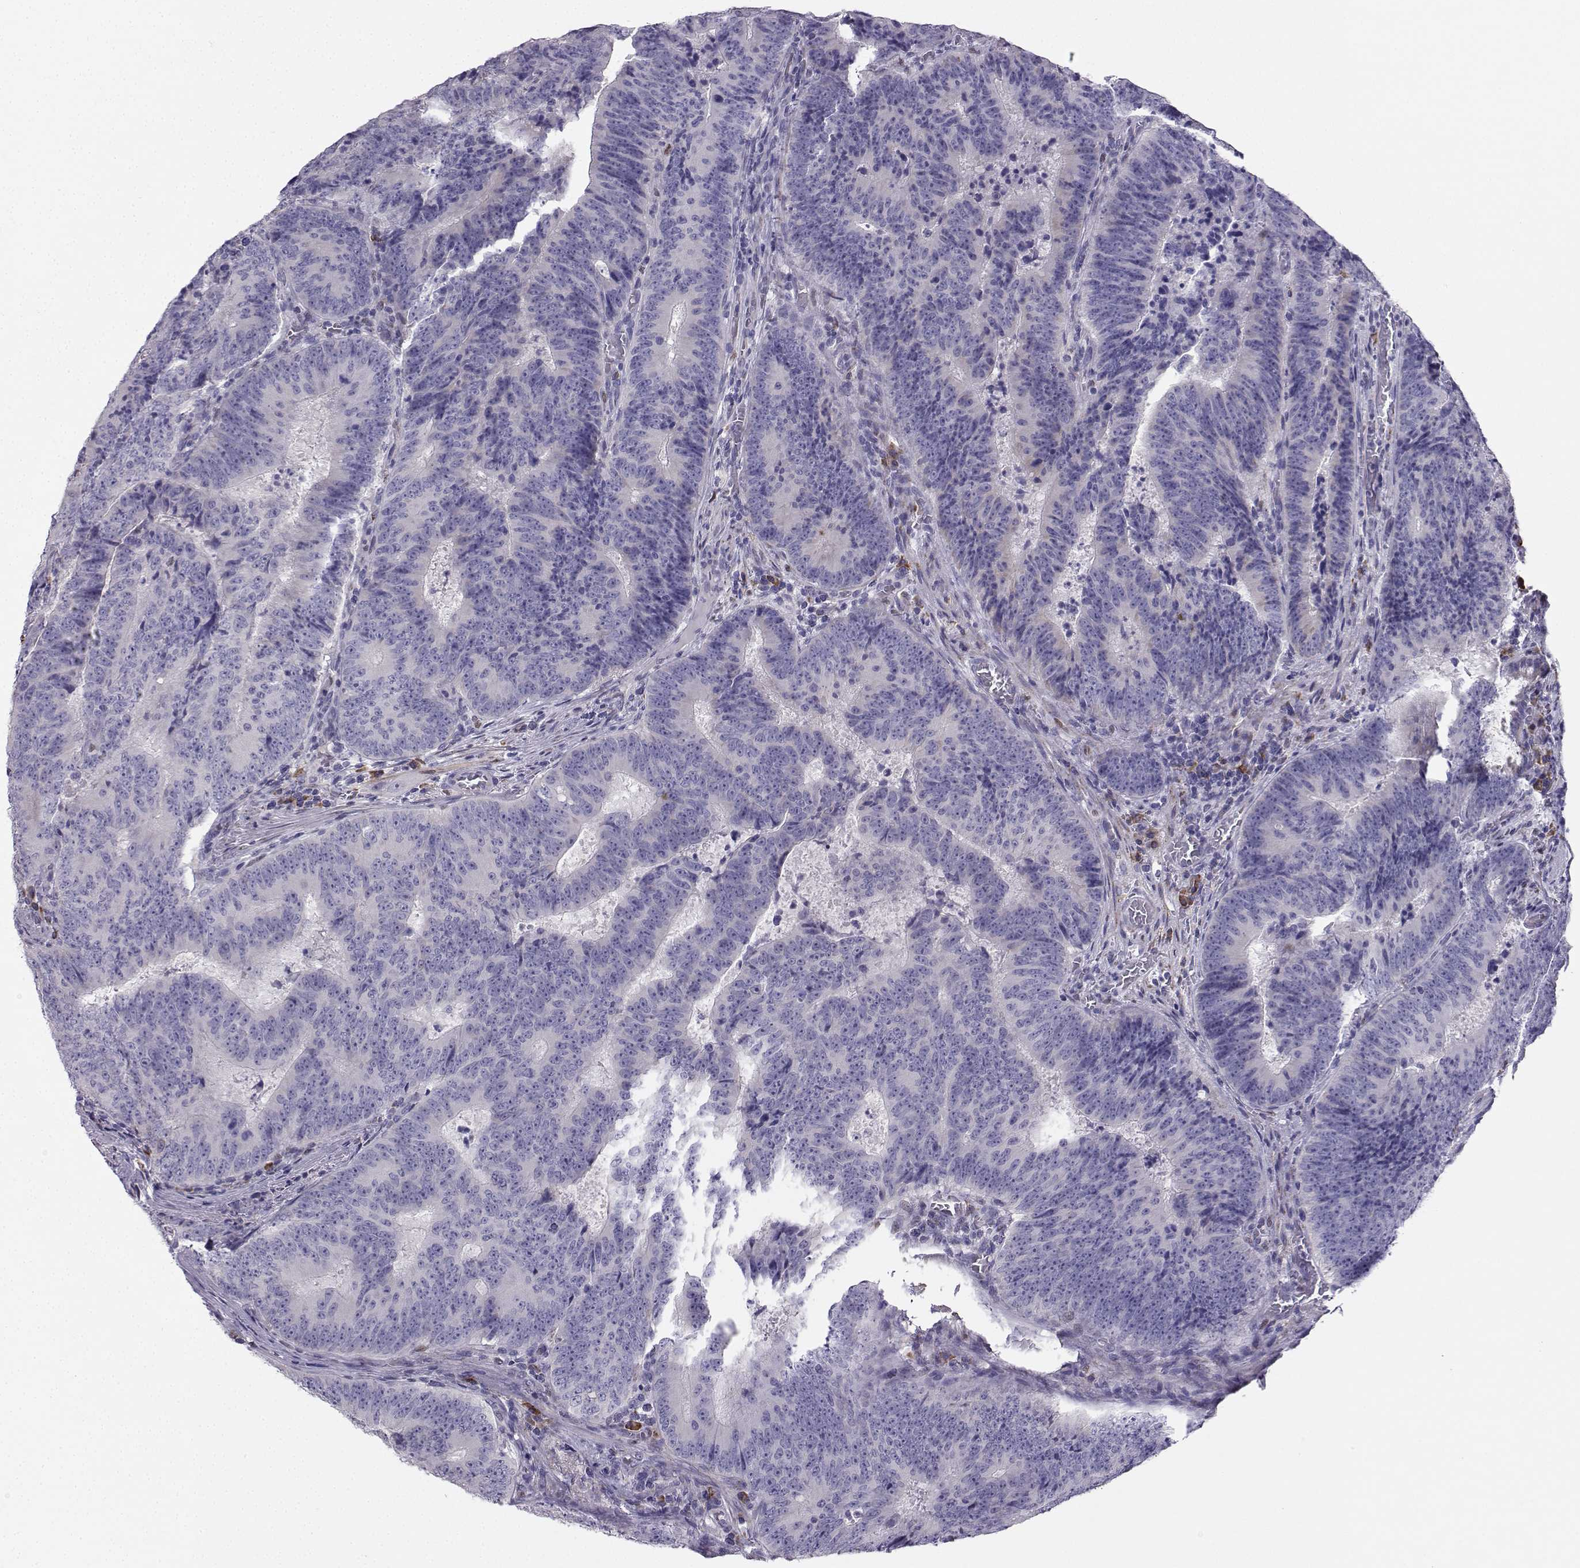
{"staining": {"intensity": "negative", "quantity": "none", "location": "none"}, "tissue": "colorectal cancer", "cell_type": "Tumor cells", "image_type": "cancer", "snomed": [{"axis": "morphology", "description": "Adenocarcinoma, NOS"}, {"axis": "topography", "description": "Colon"}], "caption": "Image shows no protein positivity in tumor cells of adenocarcinoma (colorectal) tissue.", "gene": "DCLK3", "patient": {"sex": "female", "age": 82}}